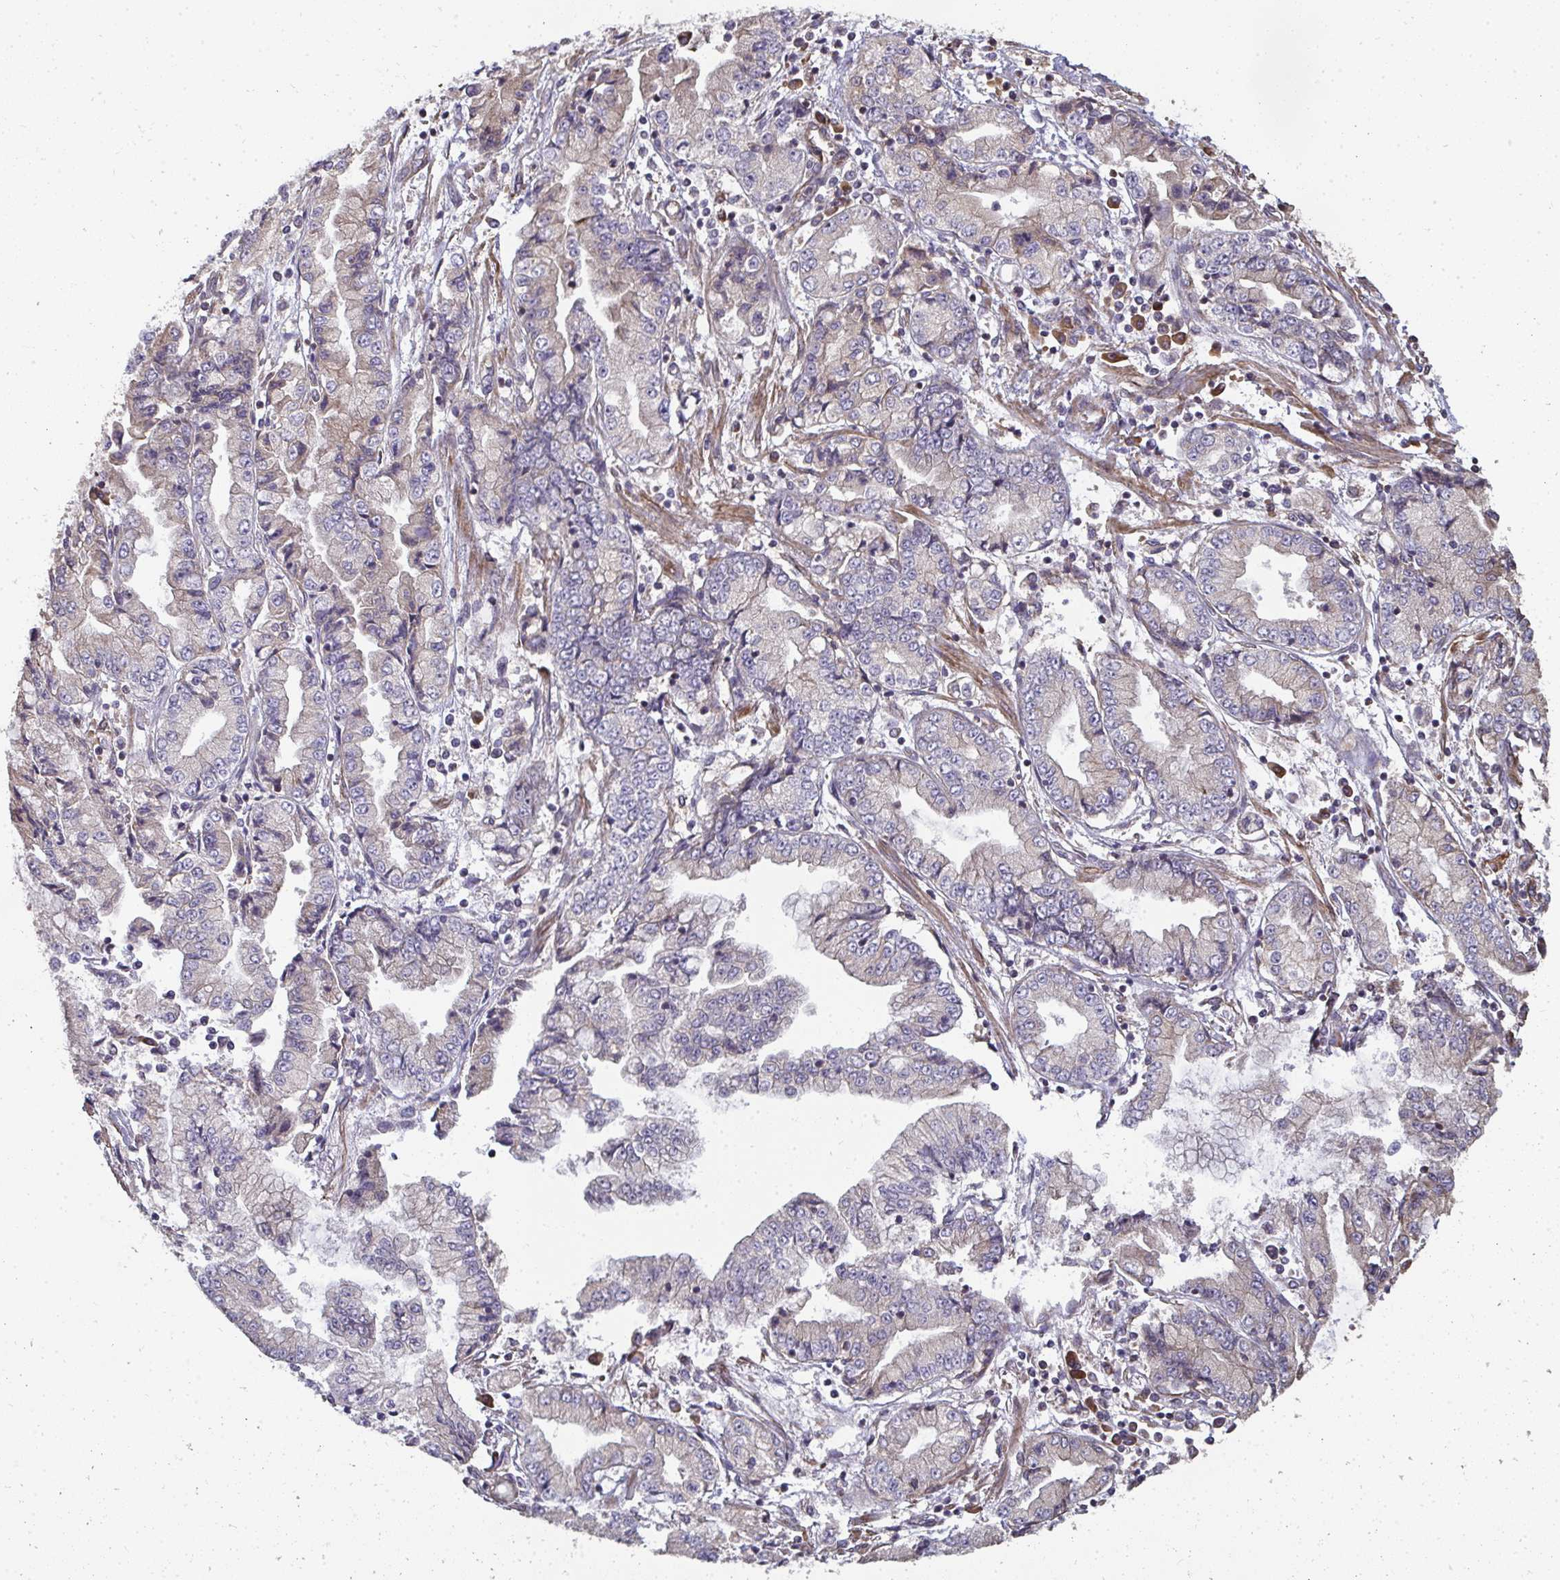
{"staining": {"intensity": "weak", "quantity": "<25%", "location": "cytoplasmic/membranous"}, "tissue": "stomach cancer", "cell_type": "Tumor cells", "image_type": "cancer", "snomed": [{"axis": "morphology", "description": "Adenocarcinoma, NOS"}, {"axis": "topography", "description": "Stomach, upper"}], "caption": "Stomach cancer was stained to show a protein in brown. There is no significant positivity in tumor cells.", "gene": "ZFYVE28", "patient": {"sex": "female", "age": 74}}